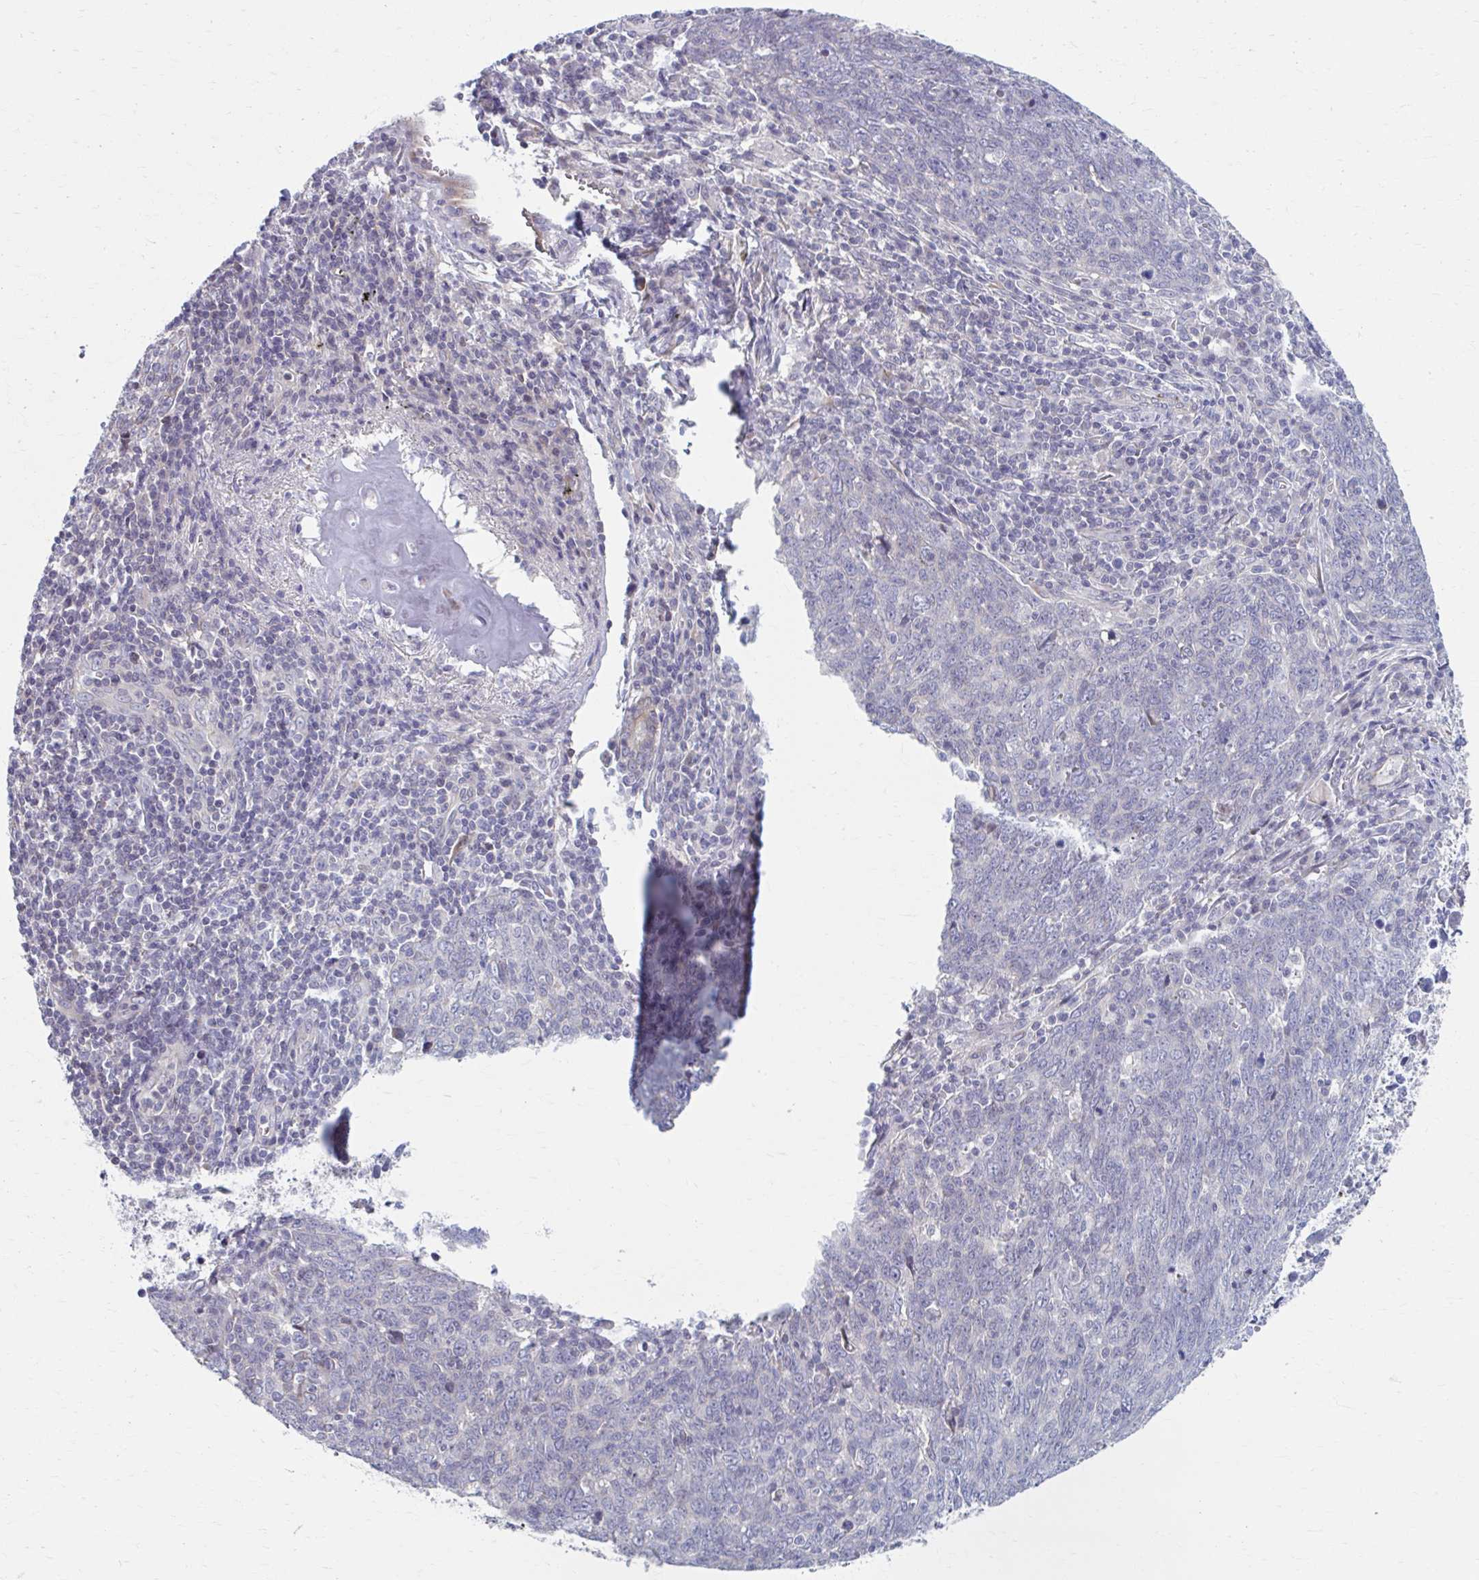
{"staining": {"intensity": "negative", "quantity": "none", "location": "none"}, "tissue": "lung cancer", "cell_type": "Tumor cells", "image_type": "cancer", "snomed": [{"axis": "morphology", "description": "Squamous cell carcinoma, NOS"}, {"axis": "topography", "description": "Lung"}], "caption": "A high-resolution photomicrograph shows immunohistochemistry staining of lung cancer (squamous cell carcinoma), which exhibits no significant staining in tumor cells.", "gene": "CHST3", "patient": {"sex": "female", "age": 72}}